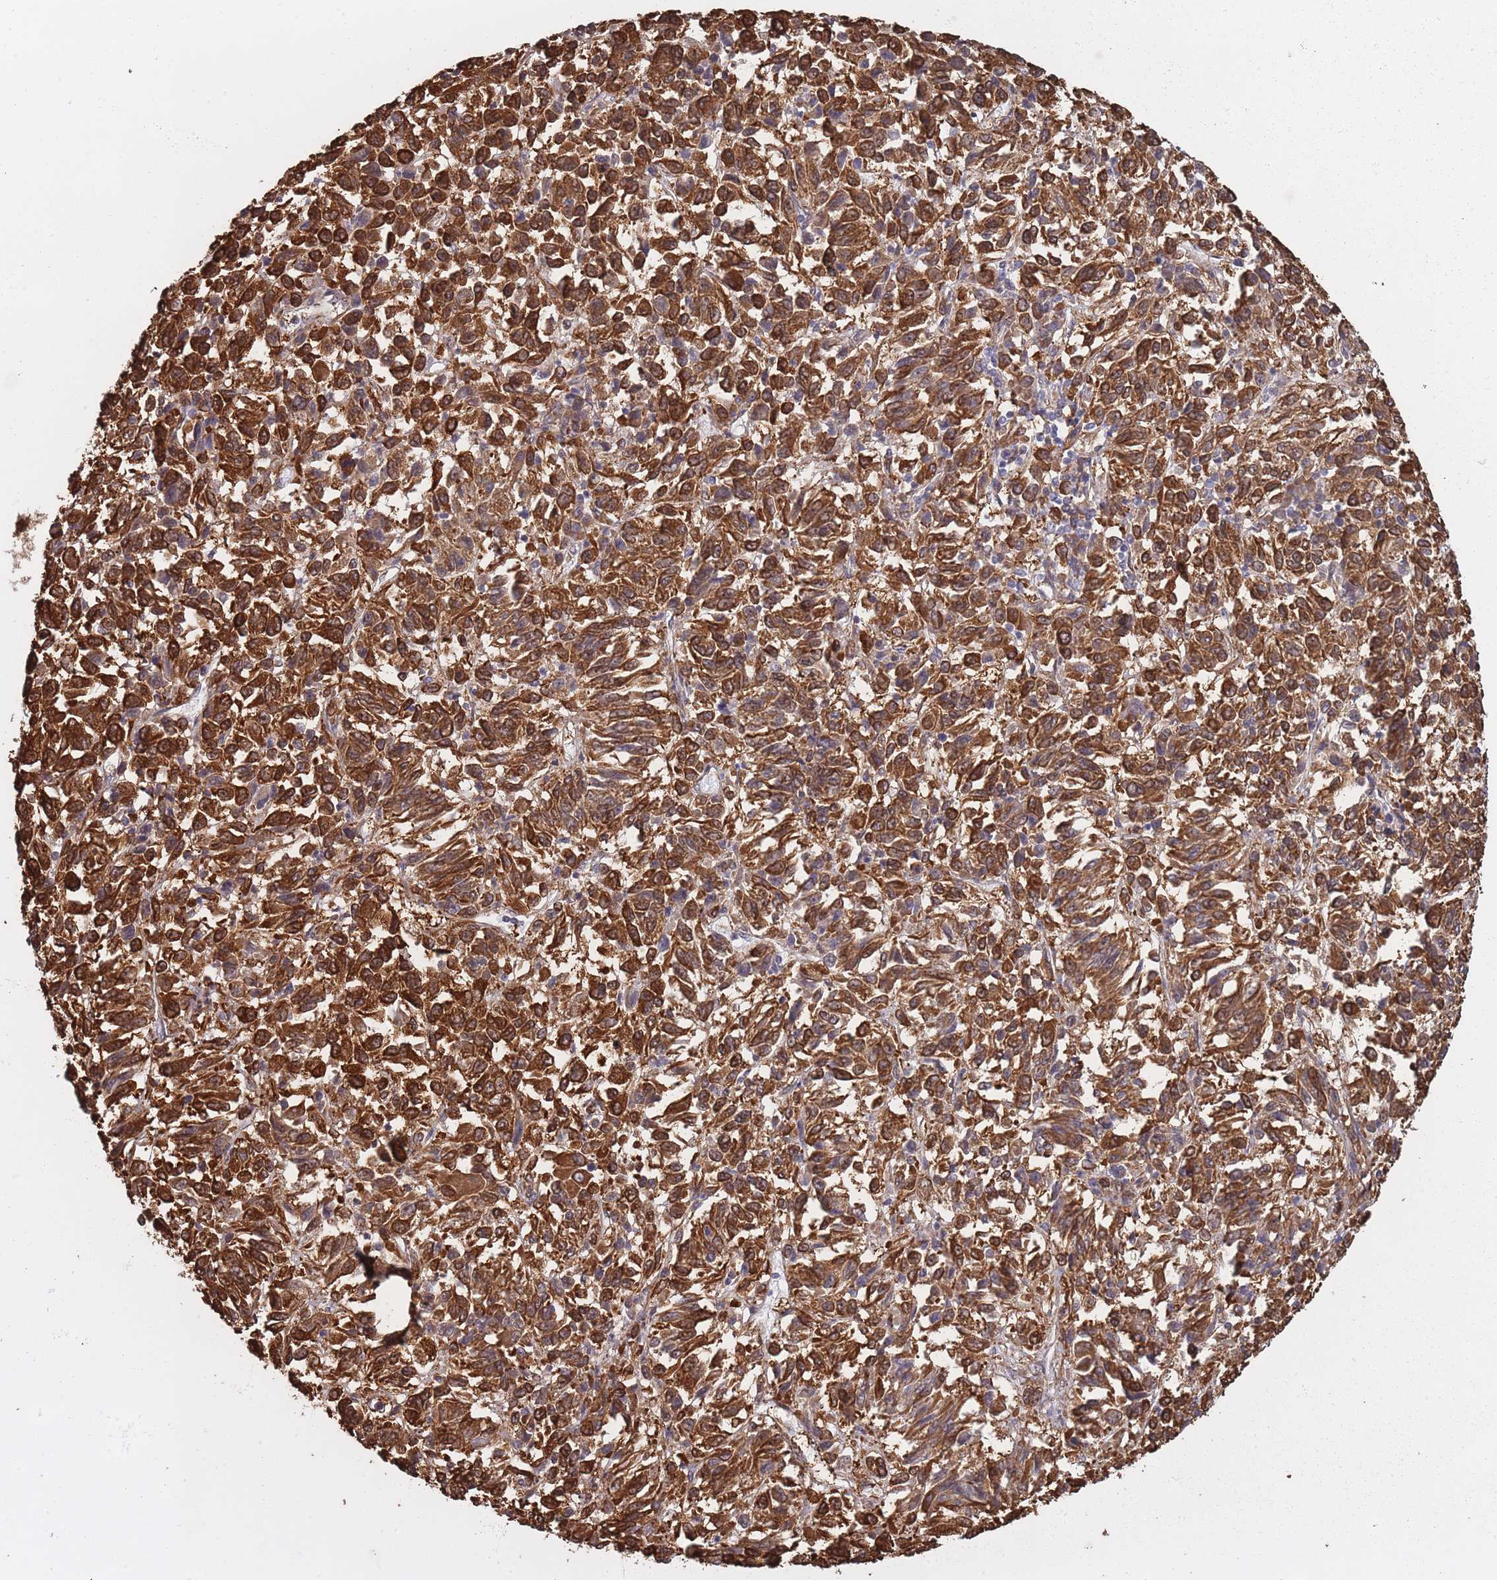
{"staining": {"intensity": "strong", "quantity": ">75%", "location": "cytoplasmic/membranous"}, "tissue": "melanoma", "cell_type": "Tumor cells", "image_type": "cancer", "snomed": [{"axis": "morphology", "description": "Malignant melanoma, Metastatic site"}, {"axis": "topography", "description": "Lung"}], "caption": "Immunohistochemical staining of human malignant melanoma (metastatic site) demonstrates high levels of strong cytoplasmic/membranous expression in about >75% of tumor cells.", "gene": "ARL13B", "patient": {"sex": "male", "age": 64}}